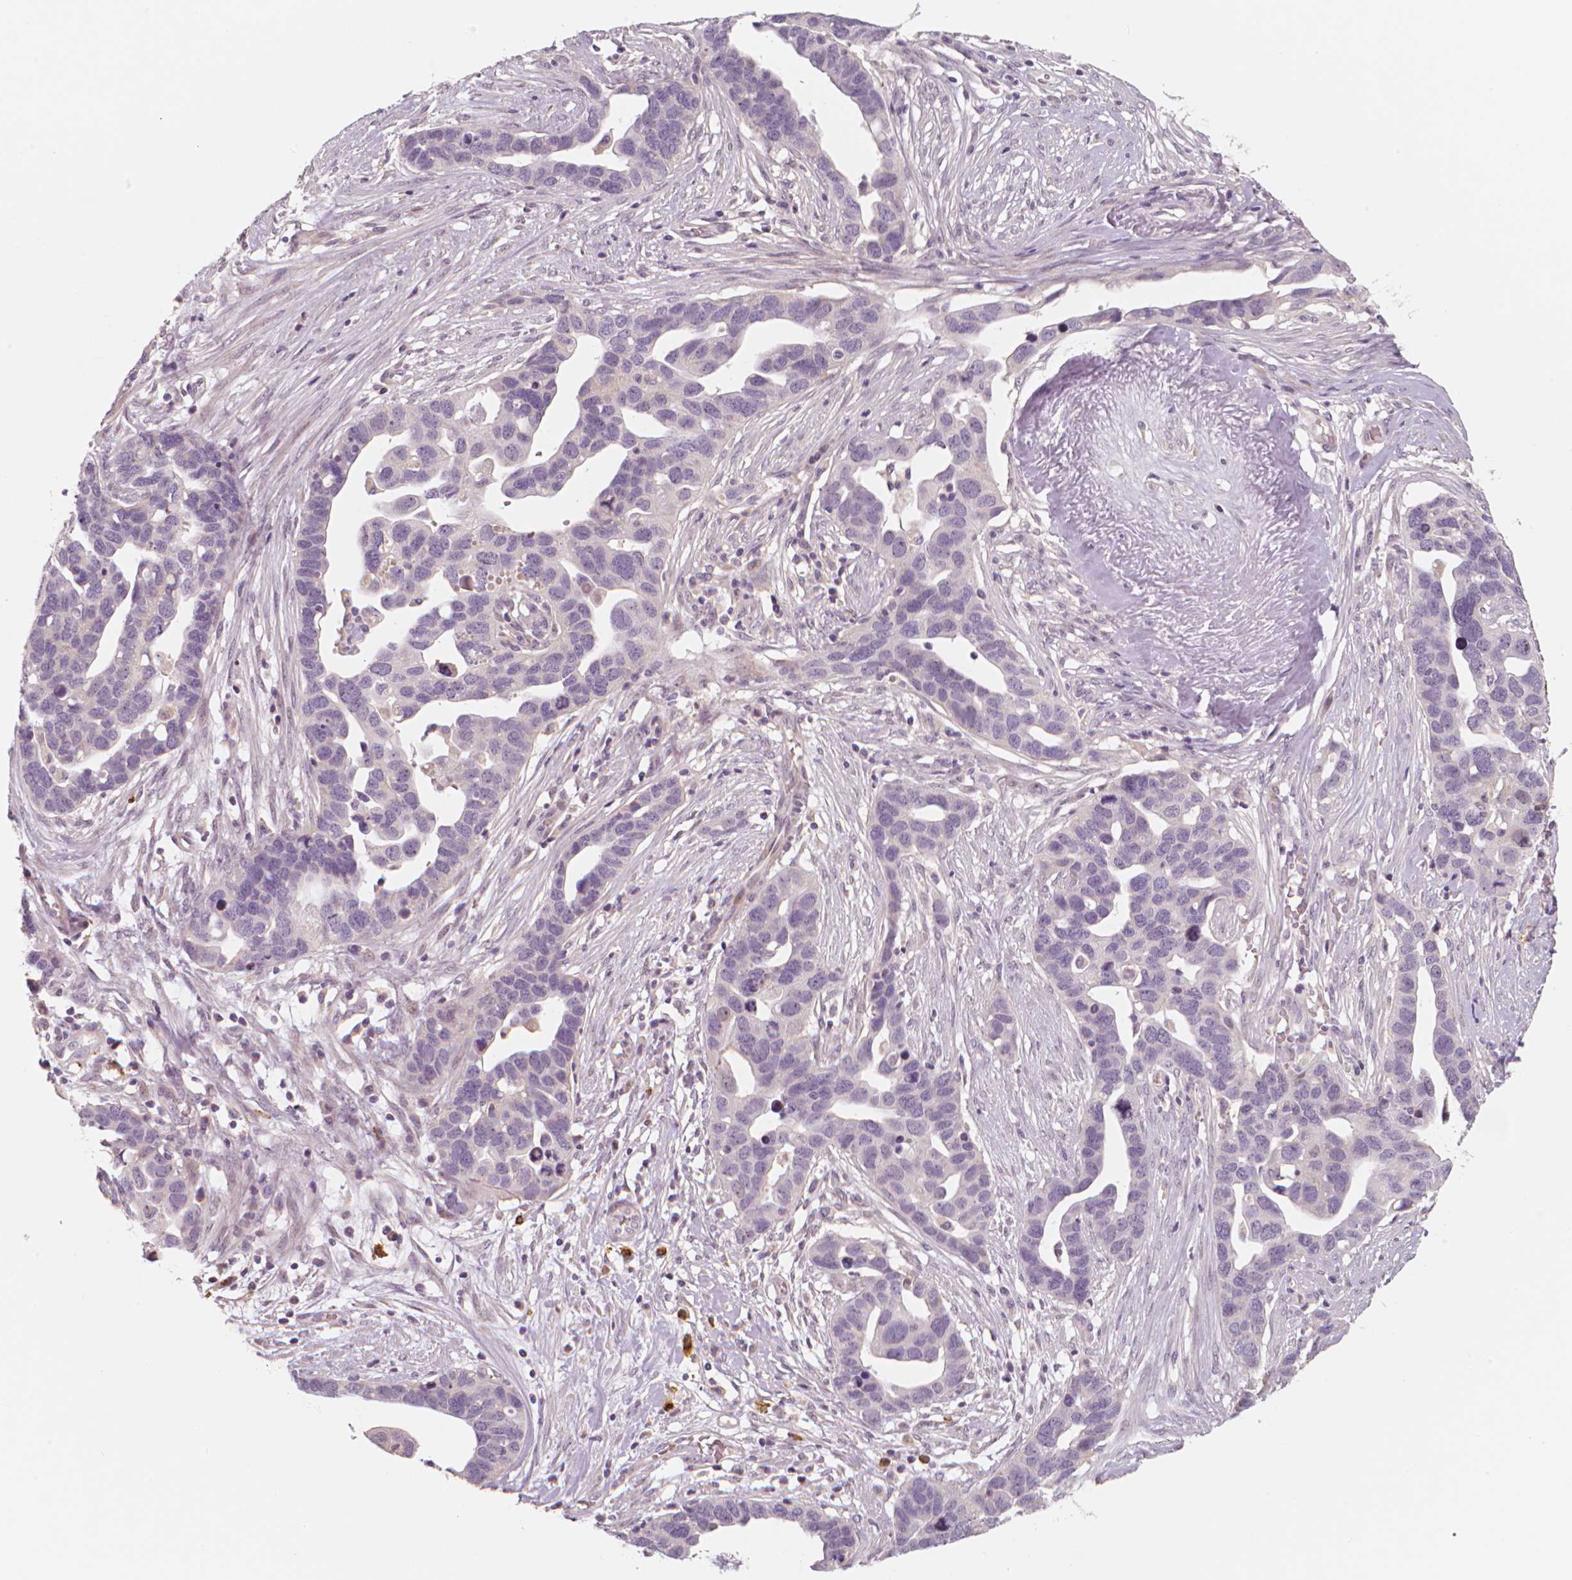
{"staining": {"intensity": "negative", "quantity": "none", "location": "none"}, "tissue": "ovarian cancer", "cell_type": "Tumor cells", "image_type": "cancer", "snomed": [{"axis": "morphology", "description": "Cystadenocarcinoma, serous, NOS"}, {"axis": "topography", "description": "Ovary"}], "caption": "Tumor cells show no significant positivity in serous cystadenocarcinoma (ovarian).", "gene": "RNASE7", "patient": {"sex": "female", "age": 54}}